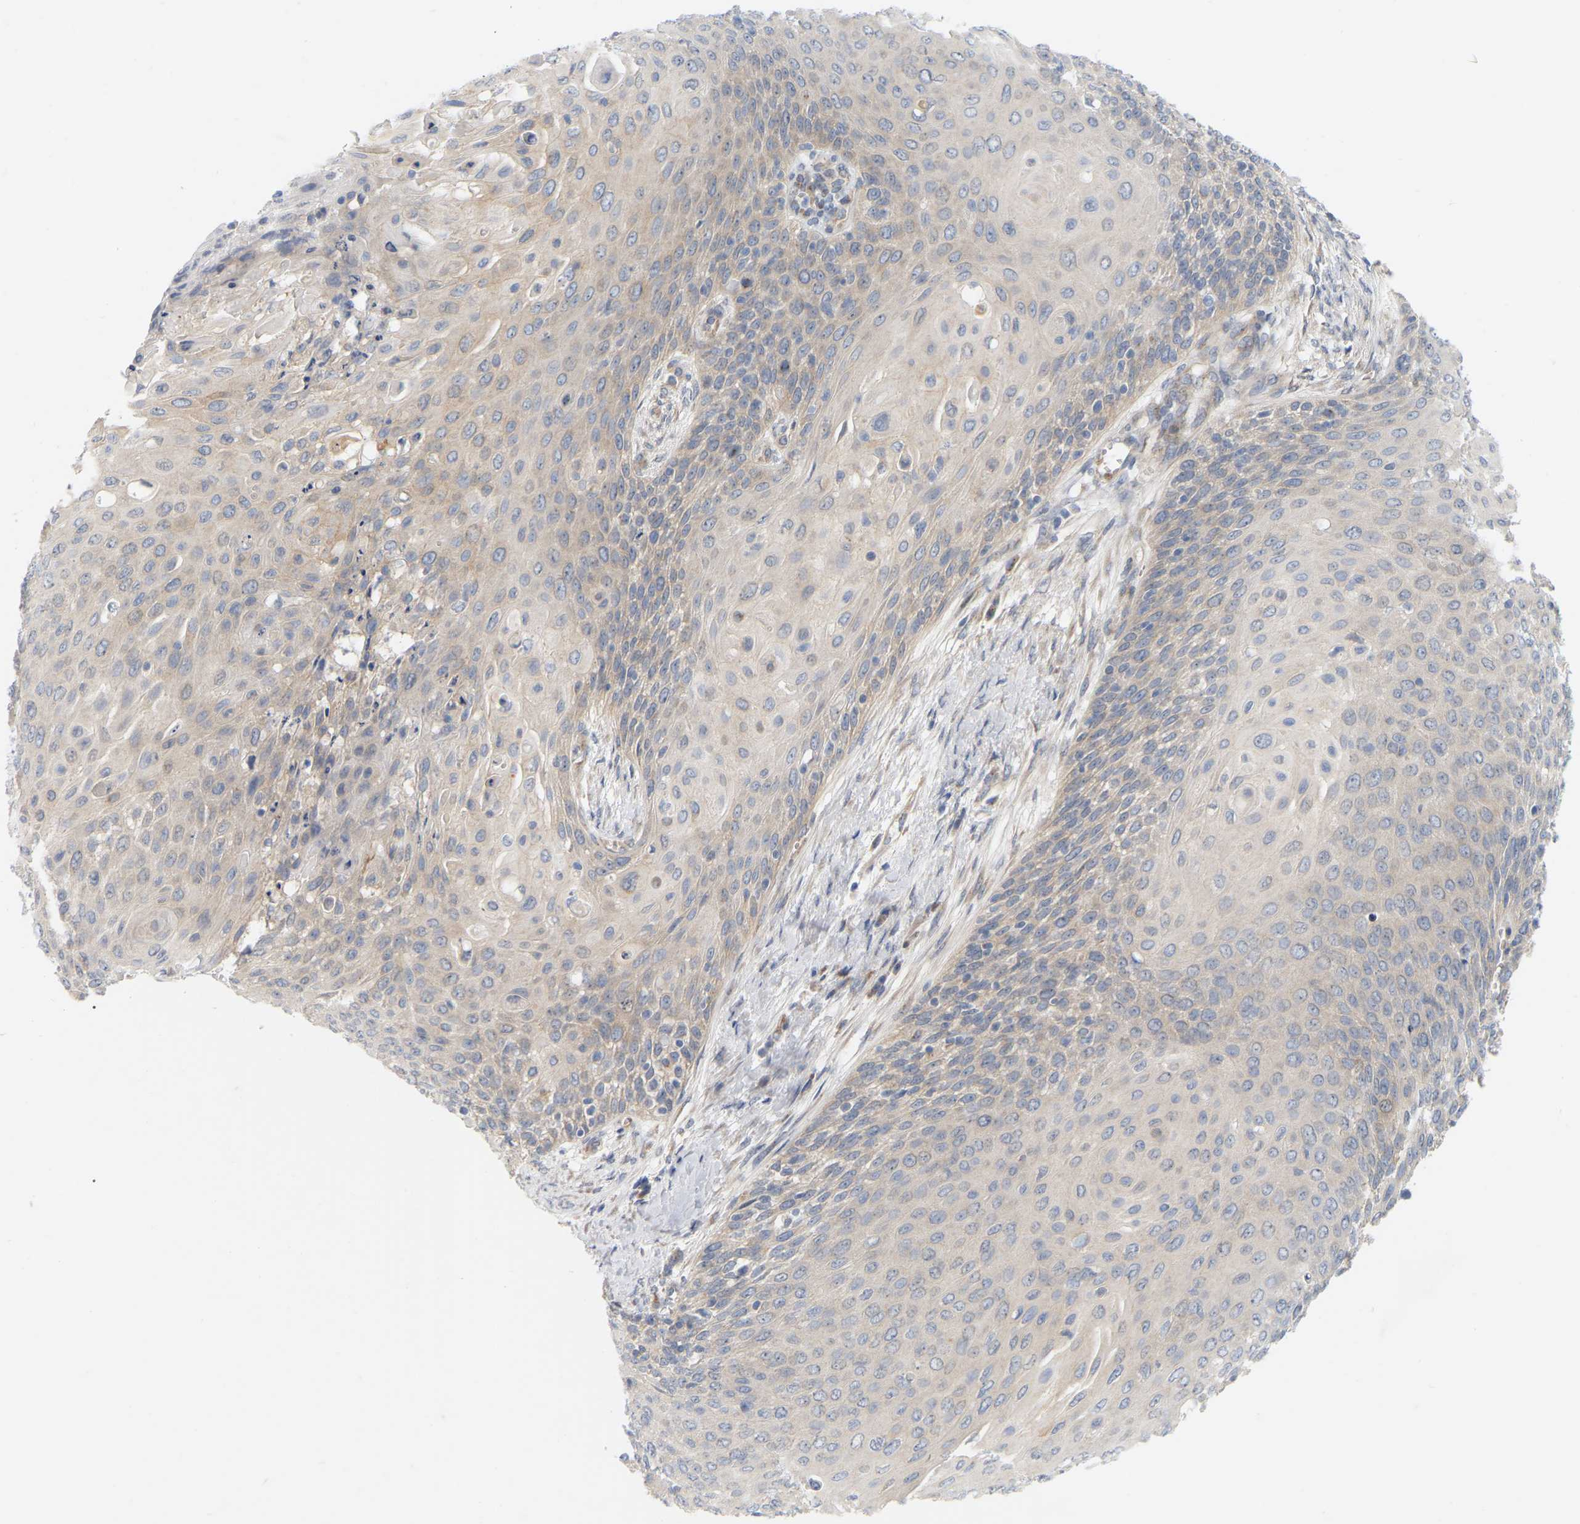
{"staining": {"intensity": "weak", "quantity": ">75%", "location": "cytoplasmic/membranous"}, "tissue": "cervical cancer", "cell_type": "Tumor cells", "image_type": "cancer", "snomed": [{"axis": "morphology", "description": "Squamous cell carcinoma, NOS"}, {"axis": "topography", "description": "Cervix"}], "caption": "Immunohistochemistry (IHC) micrograph of neoplastic tissue: squamous cell carcinoma (cervical) stained using immunohistochemistry exhibits low levels of weak protein expression localized specifically in the cytoplasmic/membranous of tumor cells, appearing as a cytoplasmic/membranous brown color.", "gene": "MINDY4", "patient": {"sex": "female", "age": 39}}